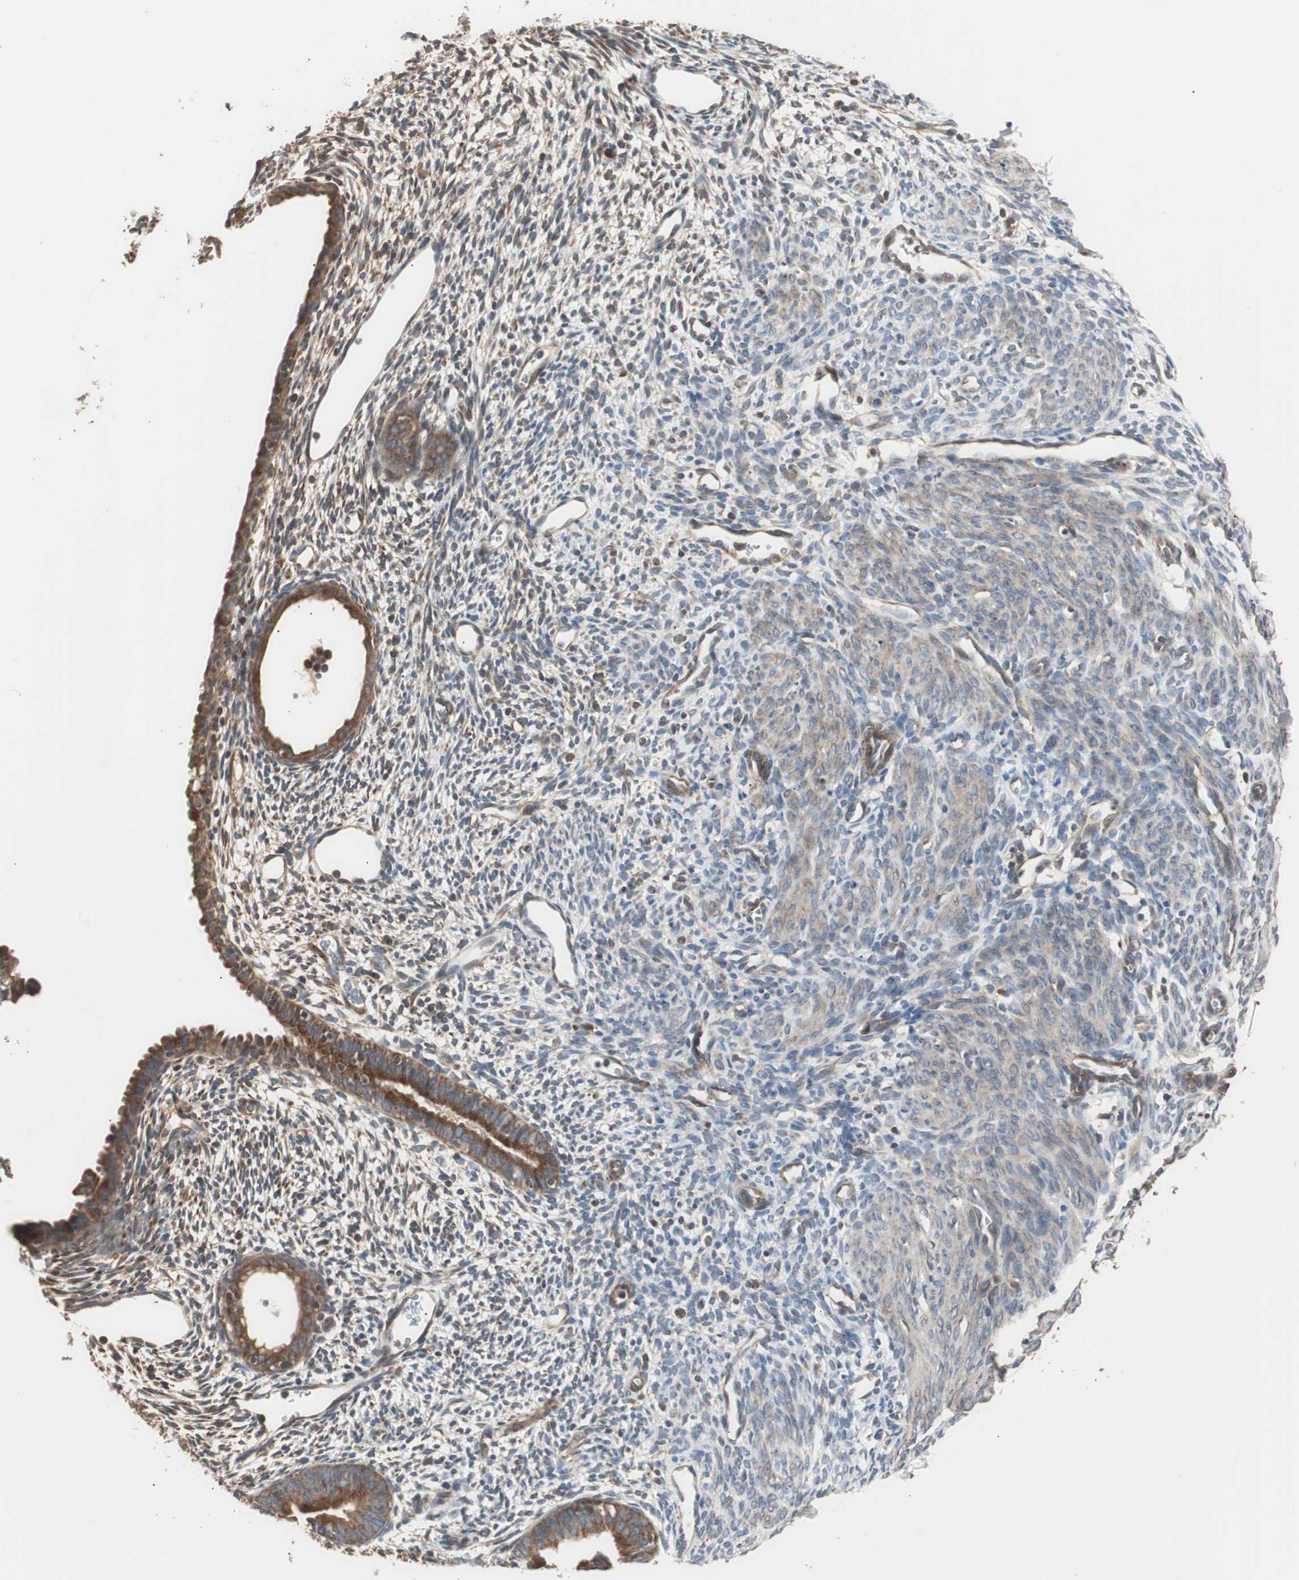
{"staining": {"intensity": "moderate", "quantity": "25%-75%", "location": "cytoplasmic/membranous"}, "tissue": "endometrium", "cell_type": "Cells in endometrial stroma", "image_type": "normal", "snomed": [{"axis": "morphology", "description": "Normal tissue, NOS"}, {"axis": "morphology", "description": "Atrophy, NOS"}, {"axis": "topography", "description": "Uterus"}, {"axis": "topography", "description": "Endometrium"}], "caption": "Benign endometrium displays moderate cytoplasmic/membranous expression in about 25%-75% of cells in endometrial stroma.", "gene": "LZTS1", "patient": {"sex": "female", "age": 68}}